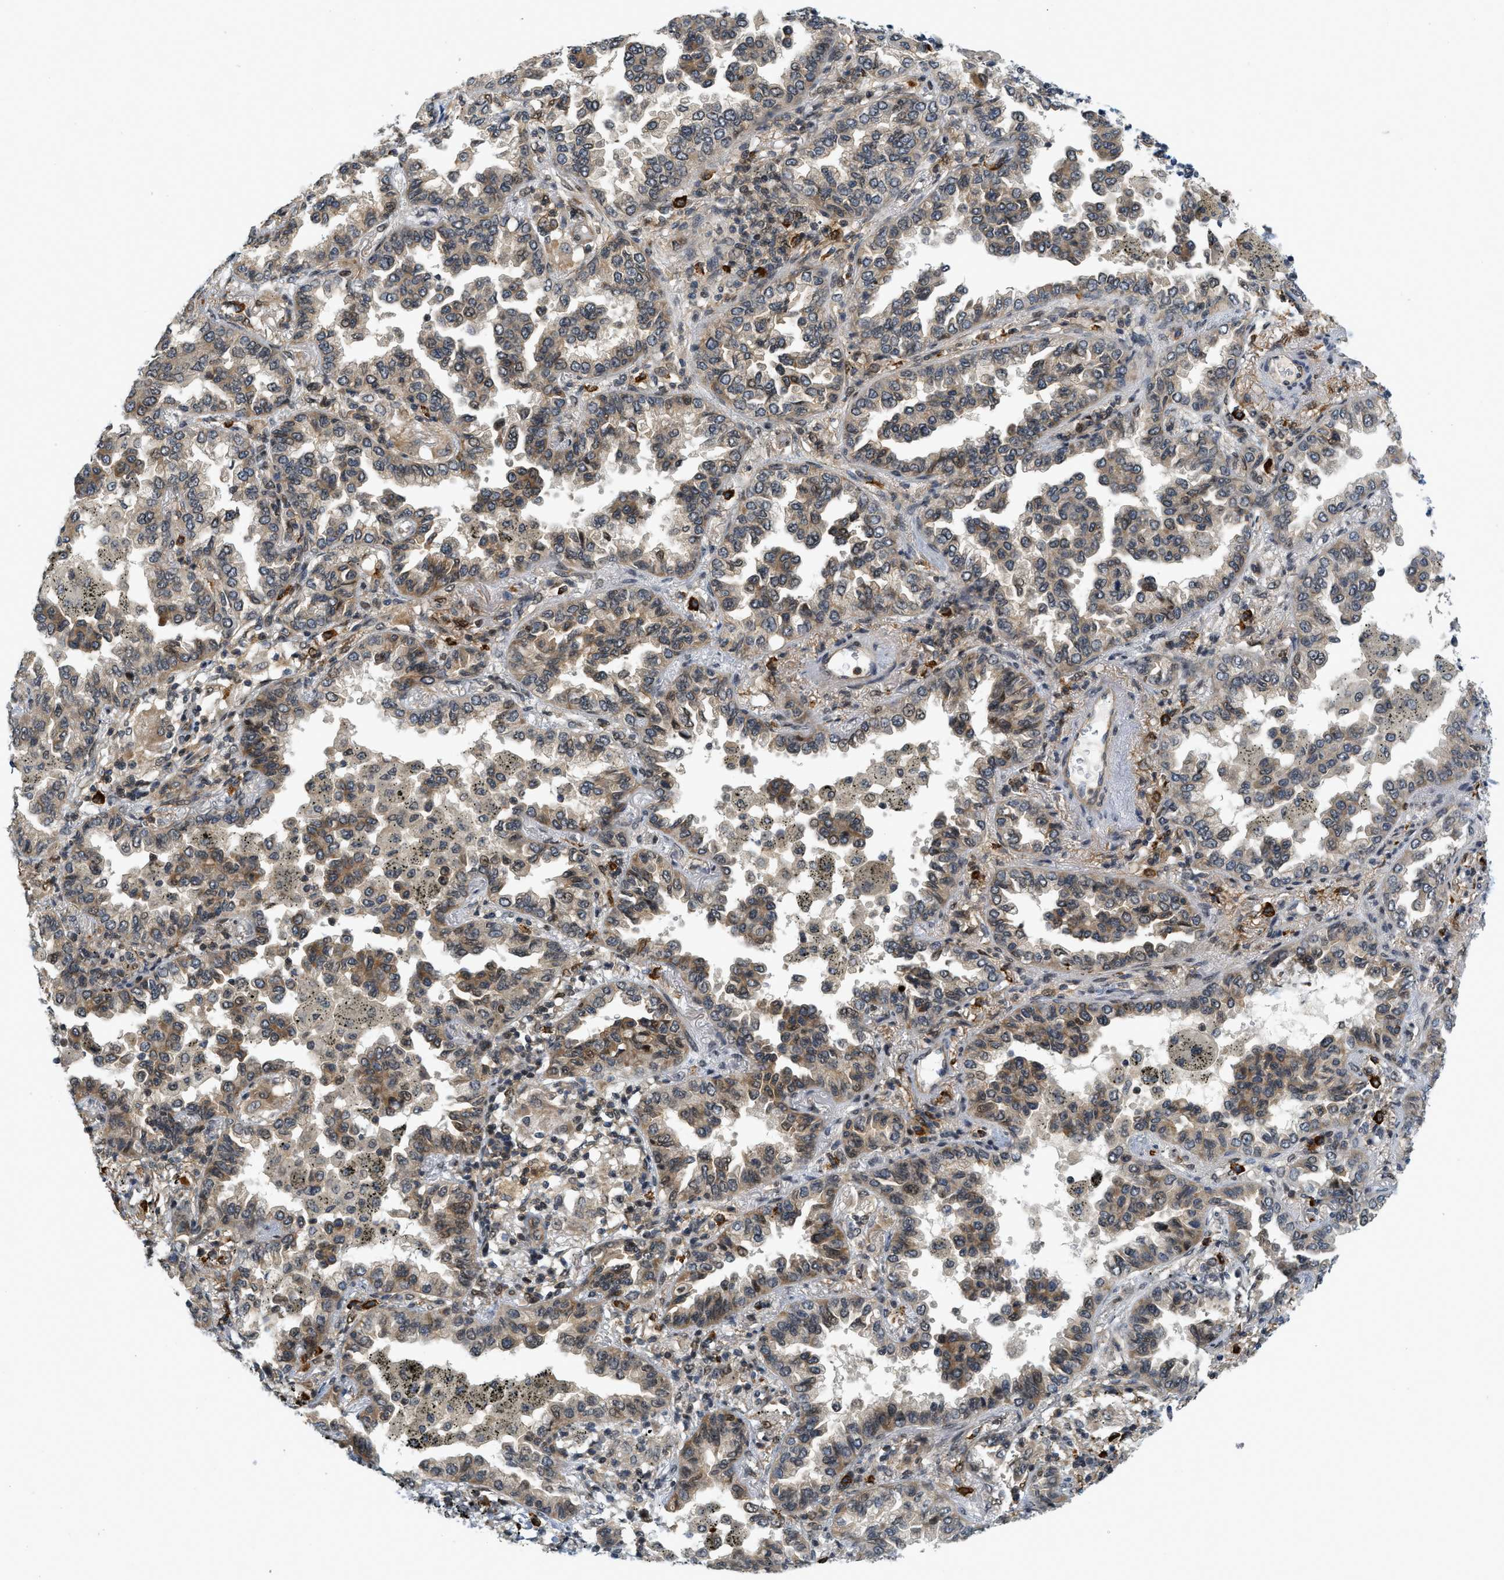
{"staining": {"intensity": "moderate", "quantity": ">75%", "location": "cytoplasmic/membranous"}, "tissue": "lung cancer", "cell_type": "Tumor cells", "image_type": "cancer", "snomed": [{"axis": "morphology", "description": "Normal tissue, NOS"}, {"axis": "morphology", "description": "Adenocarcinoma, NOS"}, {"axis": "topography", "description": "Lung"}], "caption": "Lung adenocarcinoma tissue reveals moderate cytoplasmic/membranous staining in about >75% of tumor cells", "gene": "KMT2A", "patient": {"sex": "male", "age": 59}}